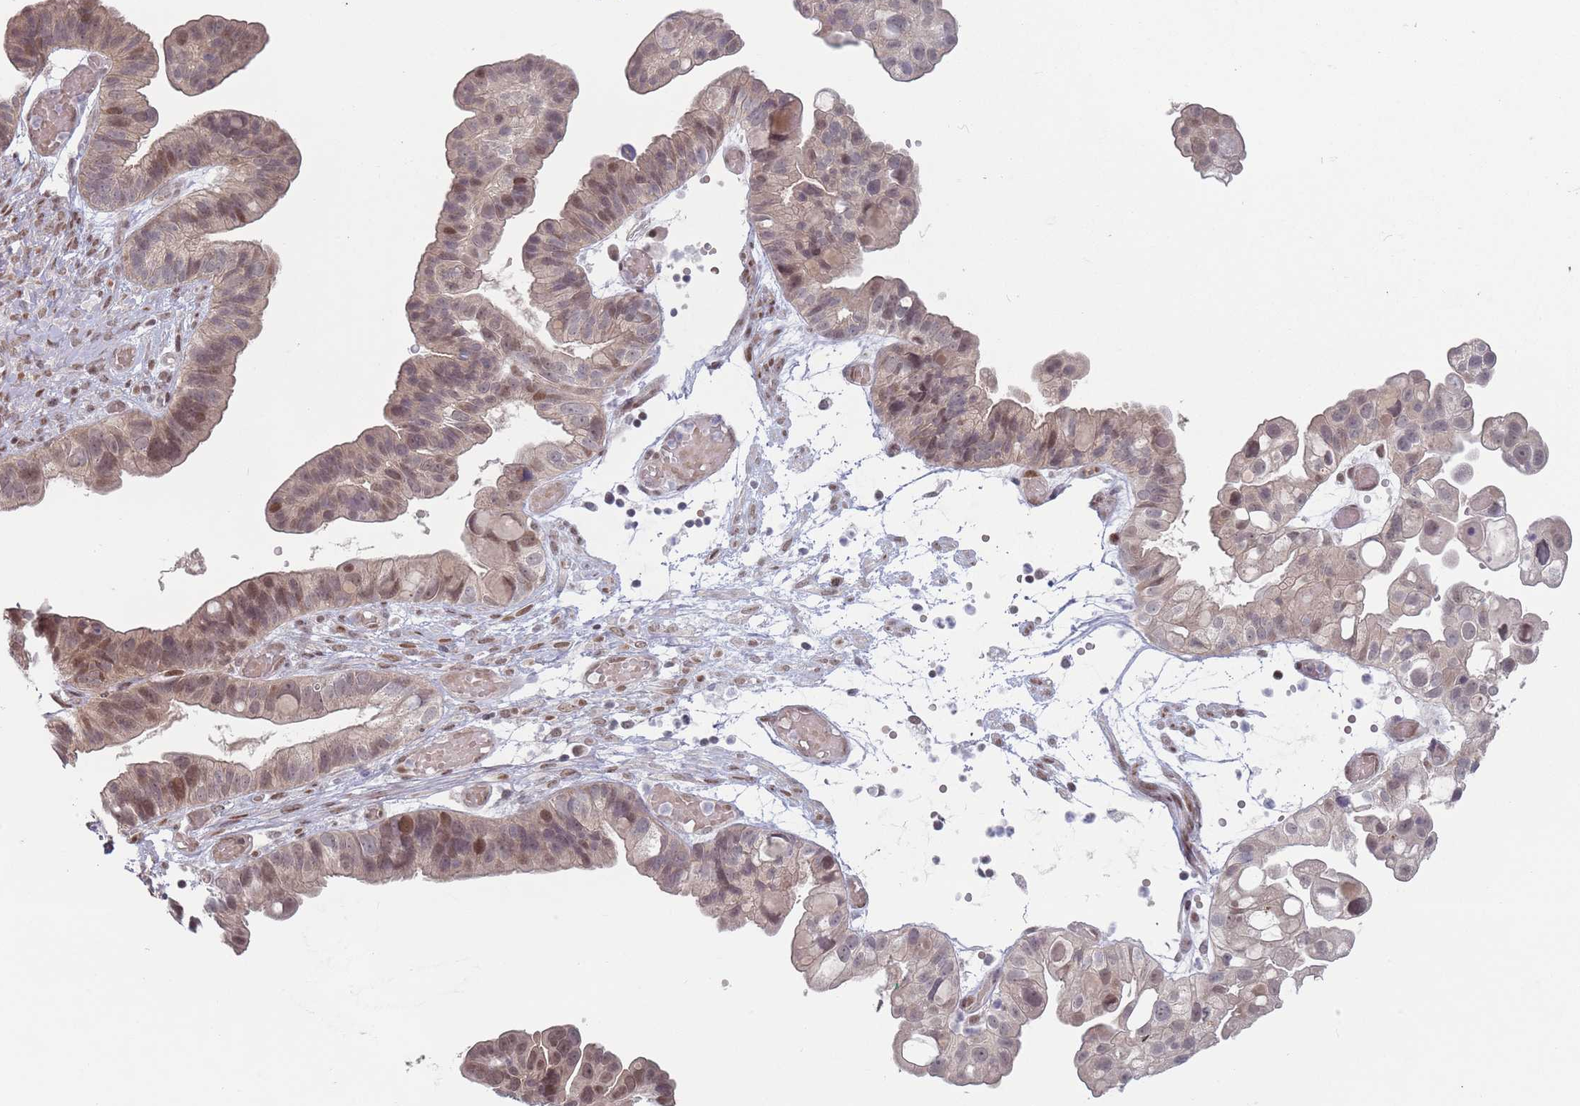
{"staining": {"intensity": "moderate", "quantity": ">75%", "location": "nuclear"}, "tissue": "ovarian cancer", "cell_type": "Tumor cells", "image_type": "cancer", "snomed": [{"axis": "morphology", "description": "Cystadenocarcinoma, serous, NOS"}, {"axis": "topography", "description": "Ovary"}], "caption": "Immunohistochemistry (IHC) (DAB (3,3'-diaminobenzidine)) staining of human ovarian cancer displays moderate nuclear protein staining in about >75% of tumor cells. The staining is performed using DAB (3,3'-diaminobenzidine) brown chromogen to label protein expression. The nuclei are counter-stained blue using hematoxylin.", "gene": "SH3BGRL2", "patient": {"sex": "female", "age": 56}}